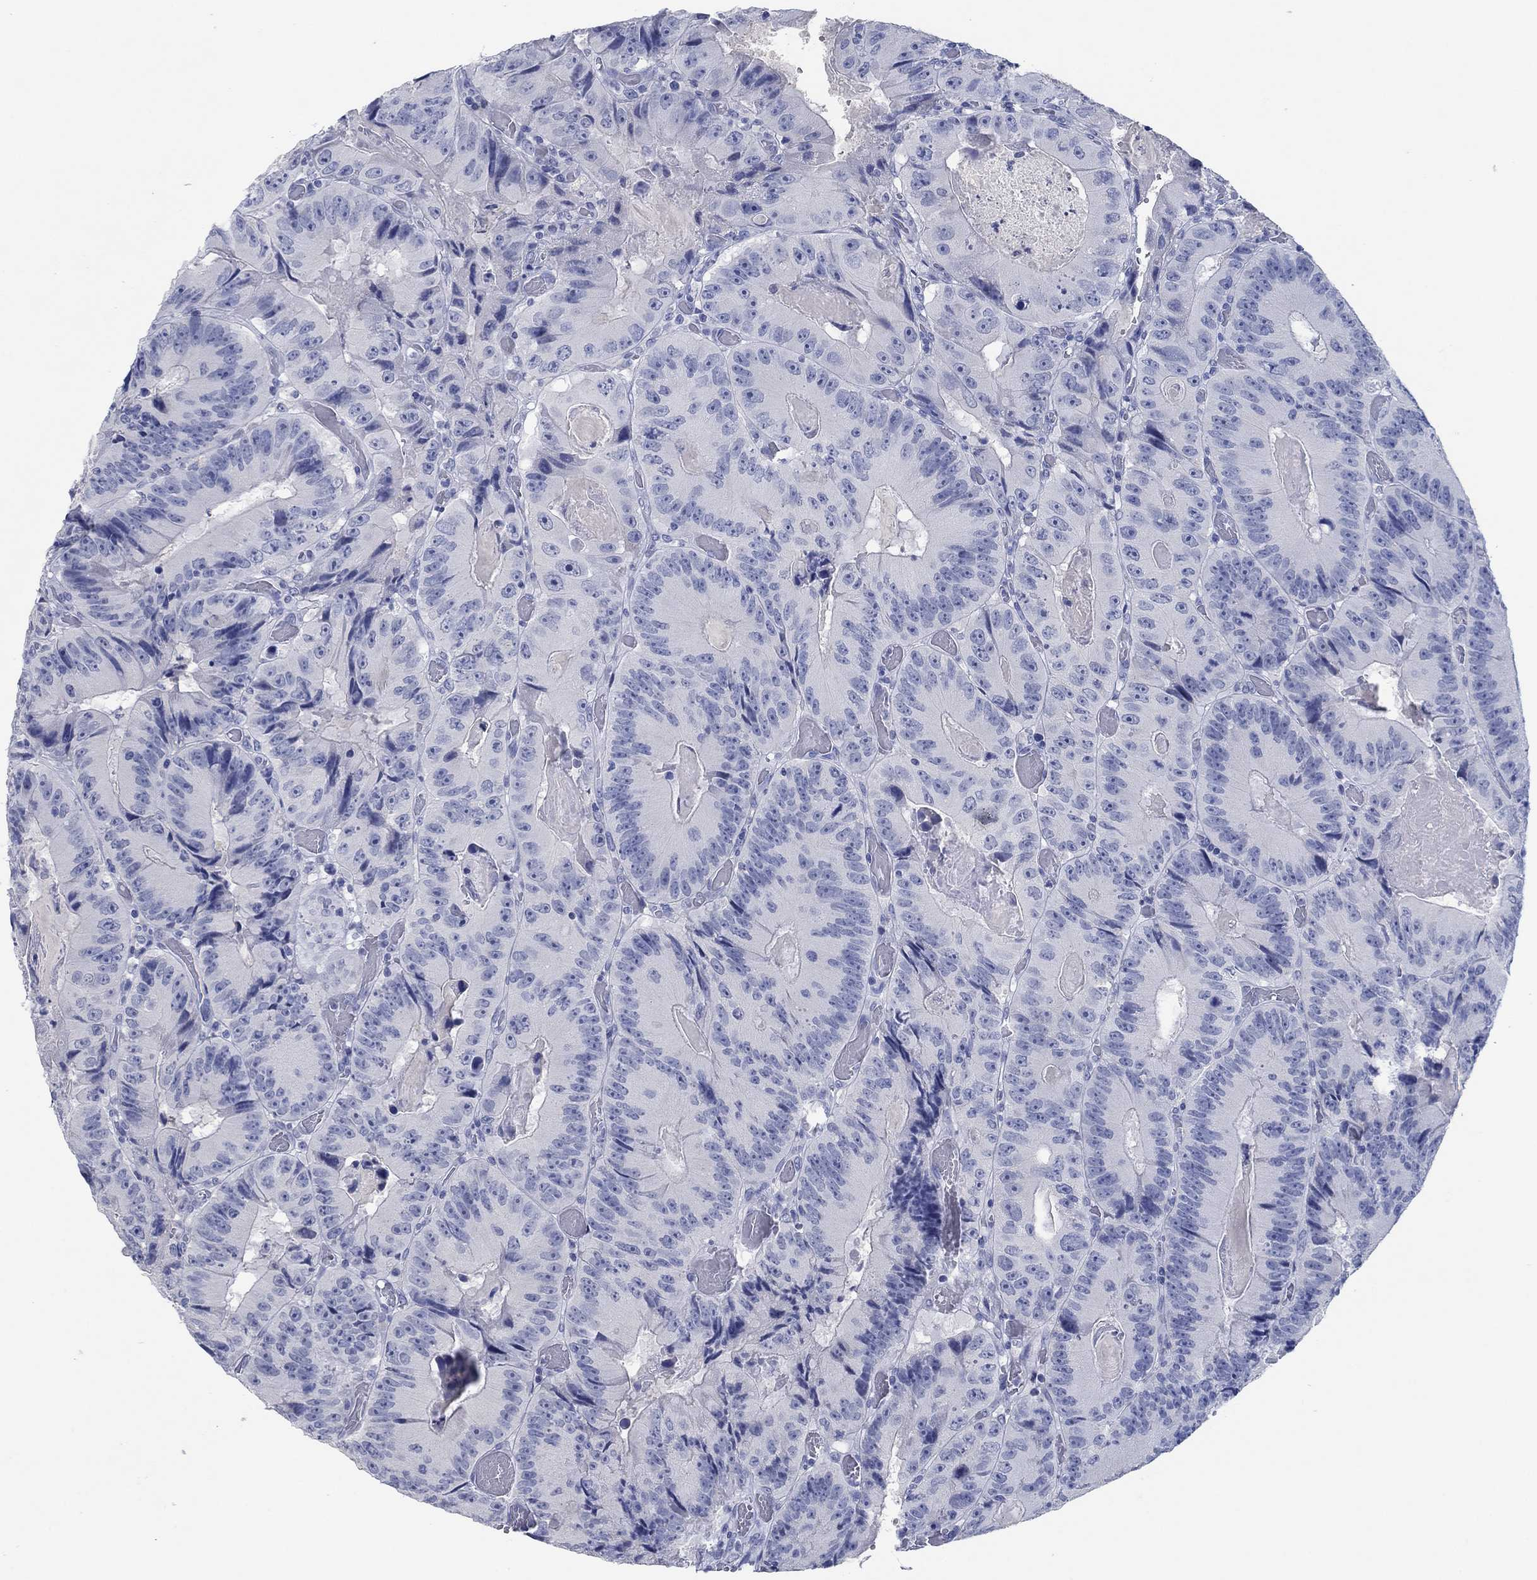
{"staining": {"intensity": "negative", "quantity": "none", "location": "none"}, "tissue": "colorectal cancer", "cell_type": "Tumor cells", "image_type": "cancer", "snomed": [{"axis": "morphology", "description": "Adenocarcinoma, NOS"}, {"axis": "topography", "description": "Colon"}], "caption": "Protein analysis of adenocarcinoma (colorectal) exhibits no significant expression in tumor cells.", "gene": "POU5F1", "patient": {"sex": "female", "age": 86}}